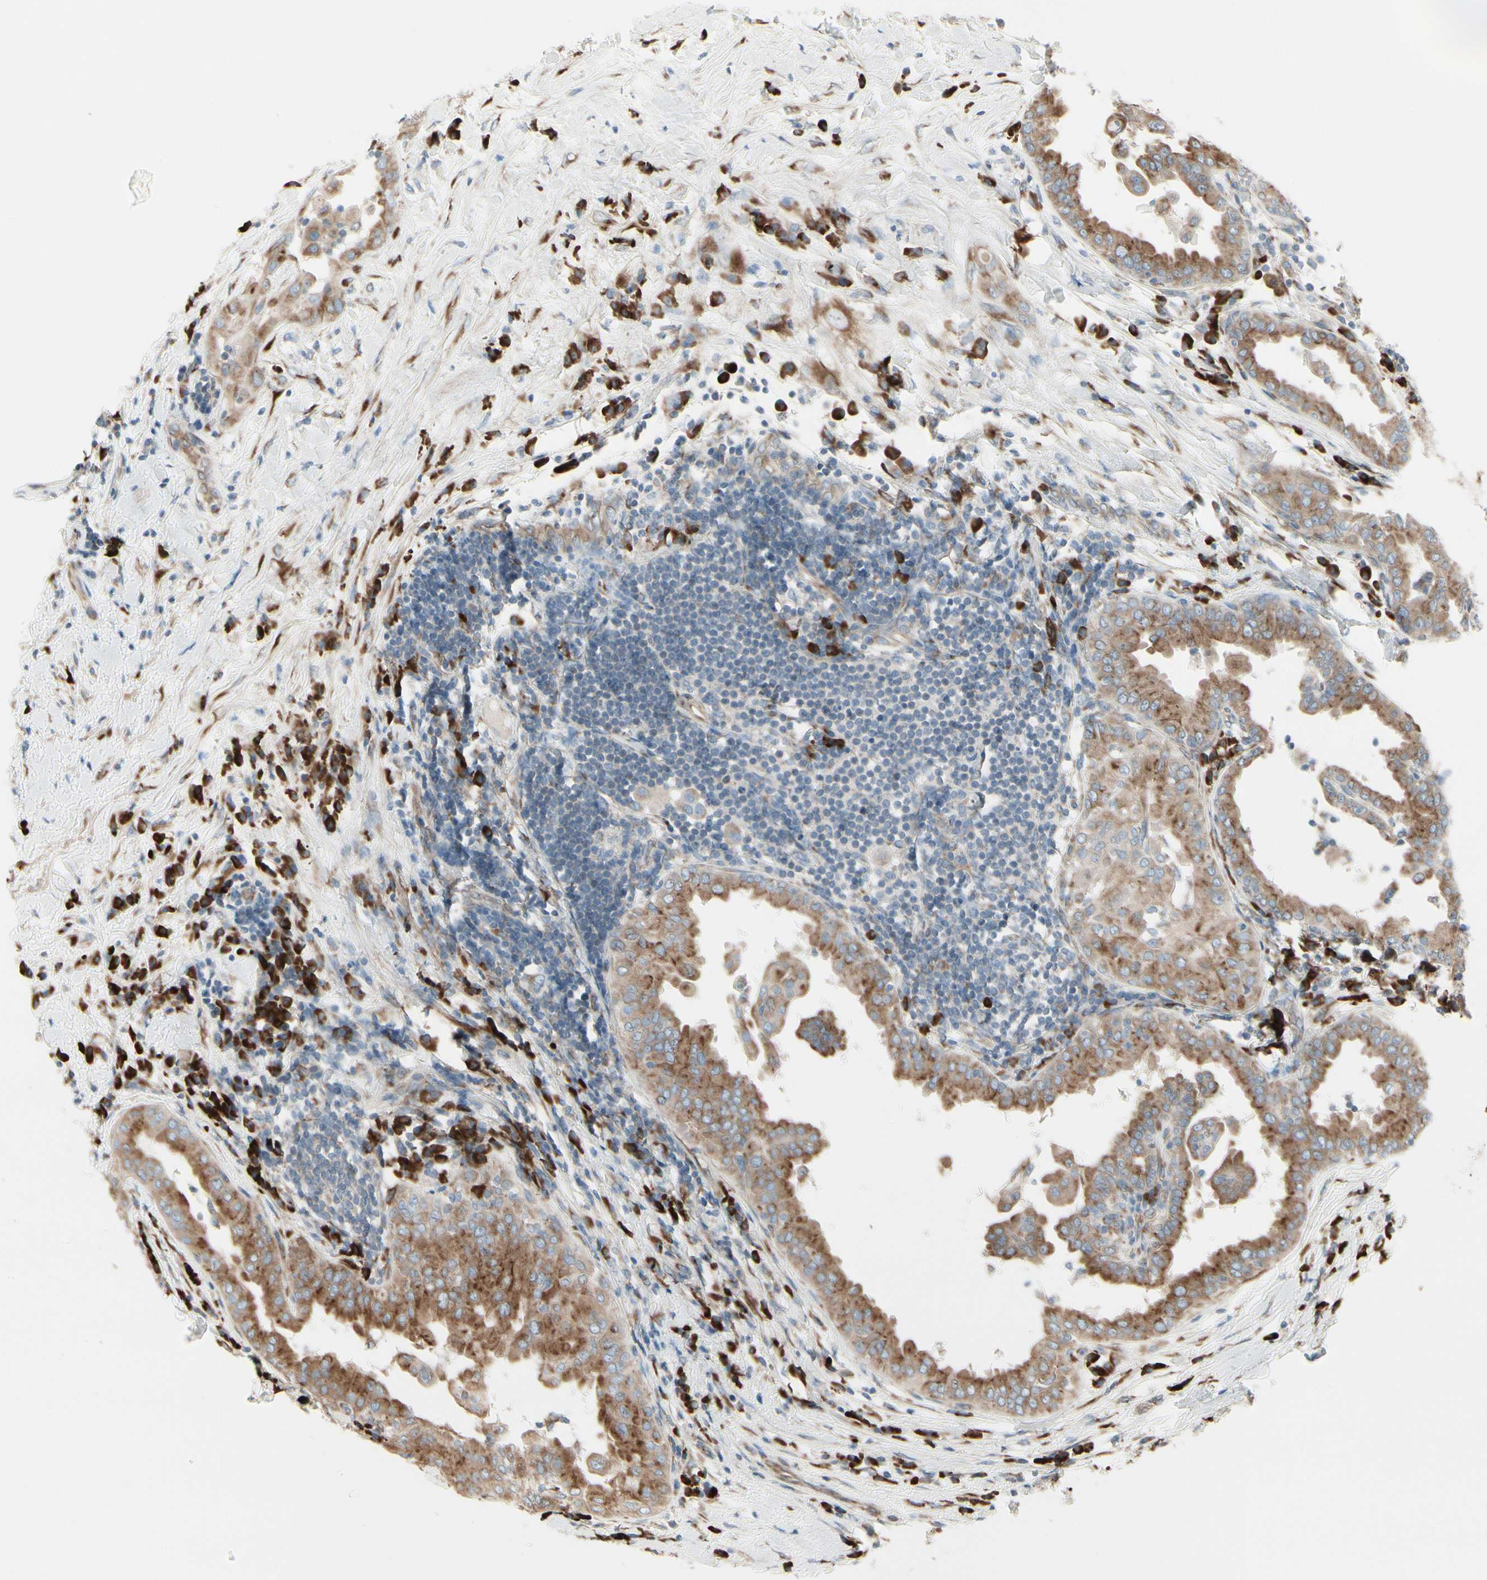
{"staining": {"intensity": "moderate", "quantity": ">75%", "location": "cytoplasmic/membranous"}, "tissue": "thyroid cancer", "cell_type": "Tumor cells", "image_type": "cancer", "snomed": [{"axis": "morphology", "description": "Papillary adenocarcinoma, NOS"}, {"axis": "topography", "description": "Thyroid gland"}], "caption": "Thyroid cancer stained with a protein marker reveals moderate staining in tumor cells.", "gene": "FNDC3A", "patient": {"sex": "male", "age": 33}}